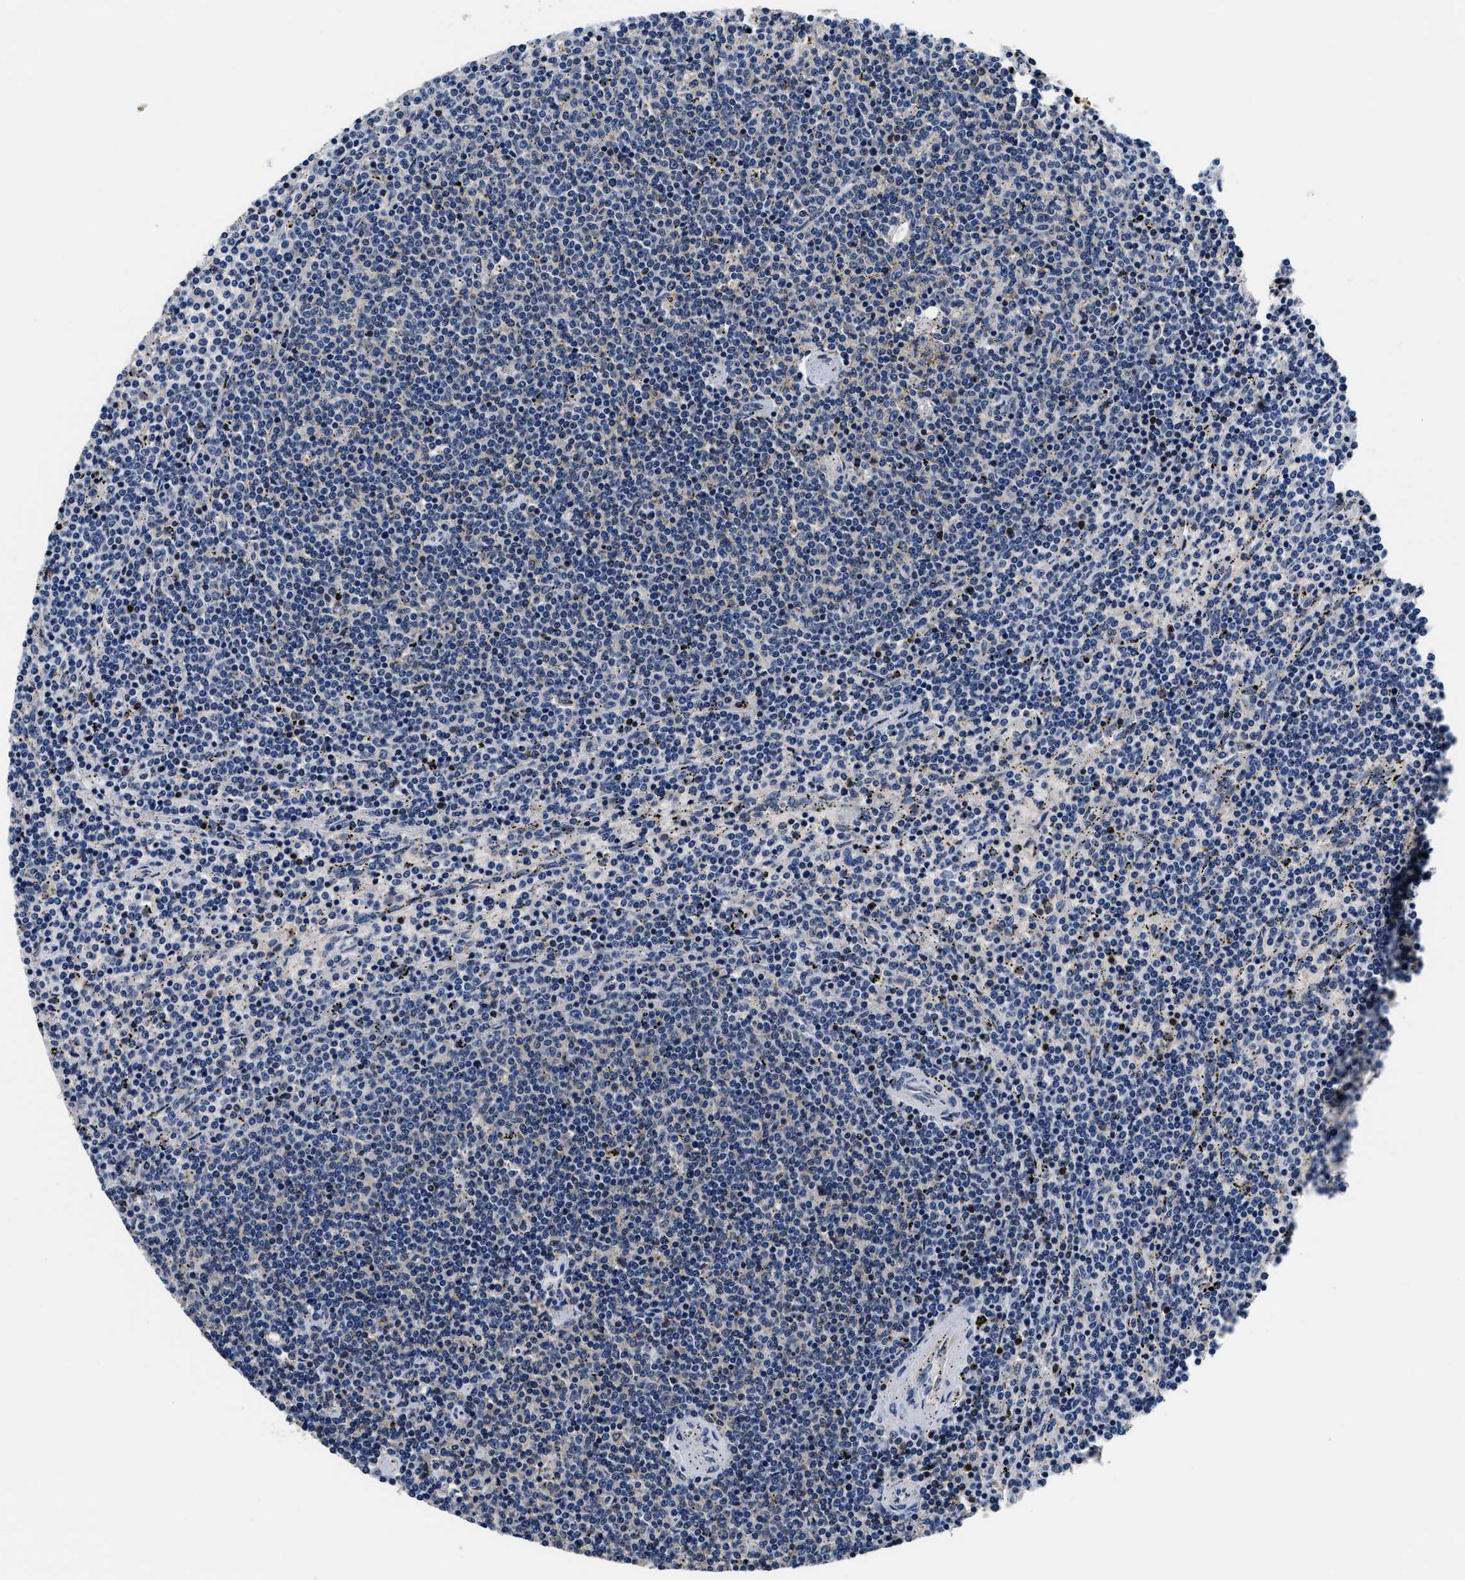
{"staining": {"intensity": "negative", "quantity": "none", "location": "none"}, "tissue": "lymphoma", "cell_type": "Tumor cells", "image_type": "cancer", "snomed": [{"axis": "morphology", "description": "Malignant lymphoma, non-Hodgkin's type, Low grade"}, {"axis": "topography", "description": "Spleen"}], "caption": "There is no significant expression in tumor cells of low-grade malignant lymphoma, non-Hodgkin's type.", "gene": "PHPT1", "patient": {"sex": "female", "age": 50}}